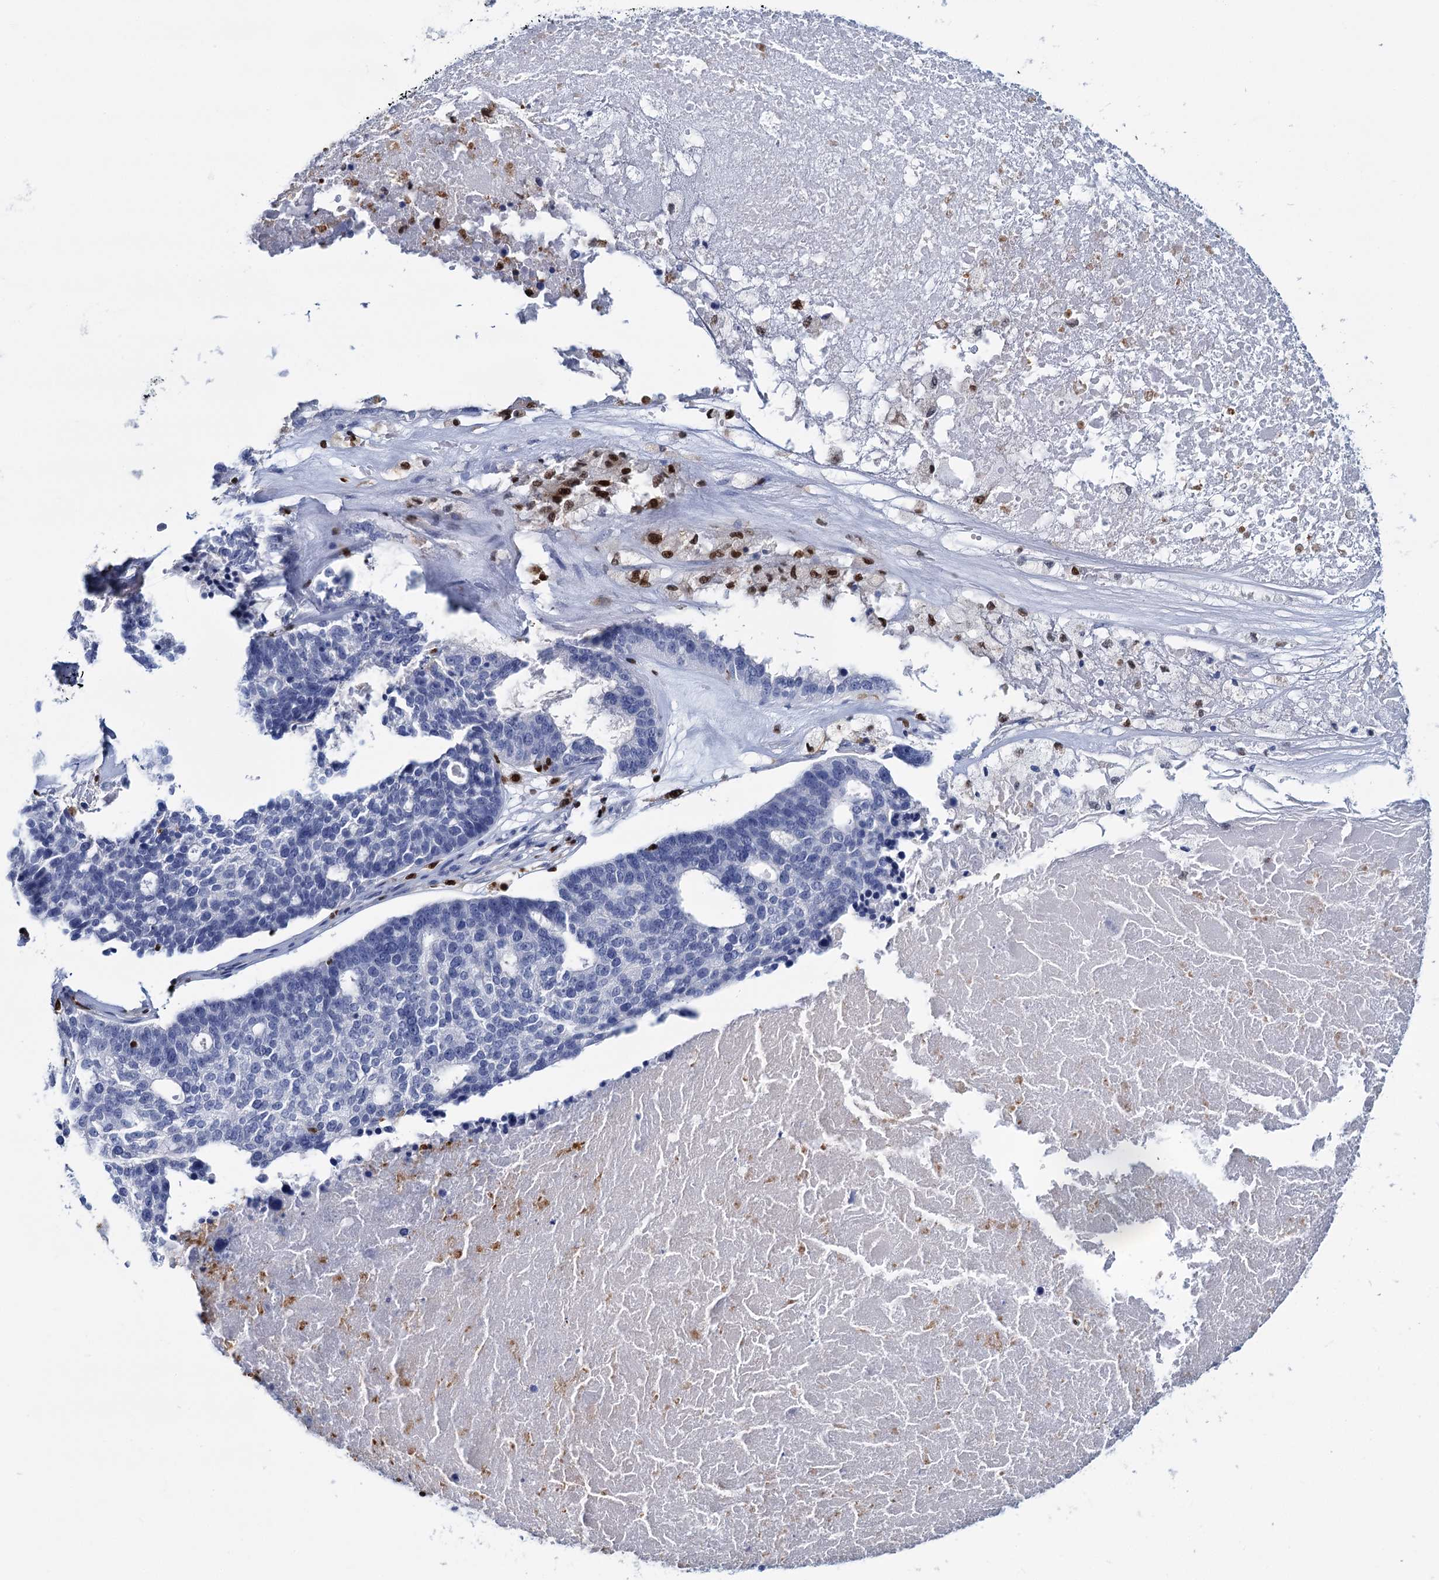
{"staining": {"intensity": "negative", "quantity": "none", "location": "none"}, "tissue": "ovarian cancer", "cell_type": "Tumor cells", "image_type": "cancer", "snomed": [{"axis": "morphology", "description": "Cystadenocarcinoma, serous, NOS"}, {"axis": "topography", "description": "Ovary"}], "caption": "This is an immunohistochemistry photomicrograph of human ovarian cancer (serous cystadenocarcinoma). There is no staining in tumor cells.", "gene": "CELF2", "patient": {"sex": "female", "age": 59}}